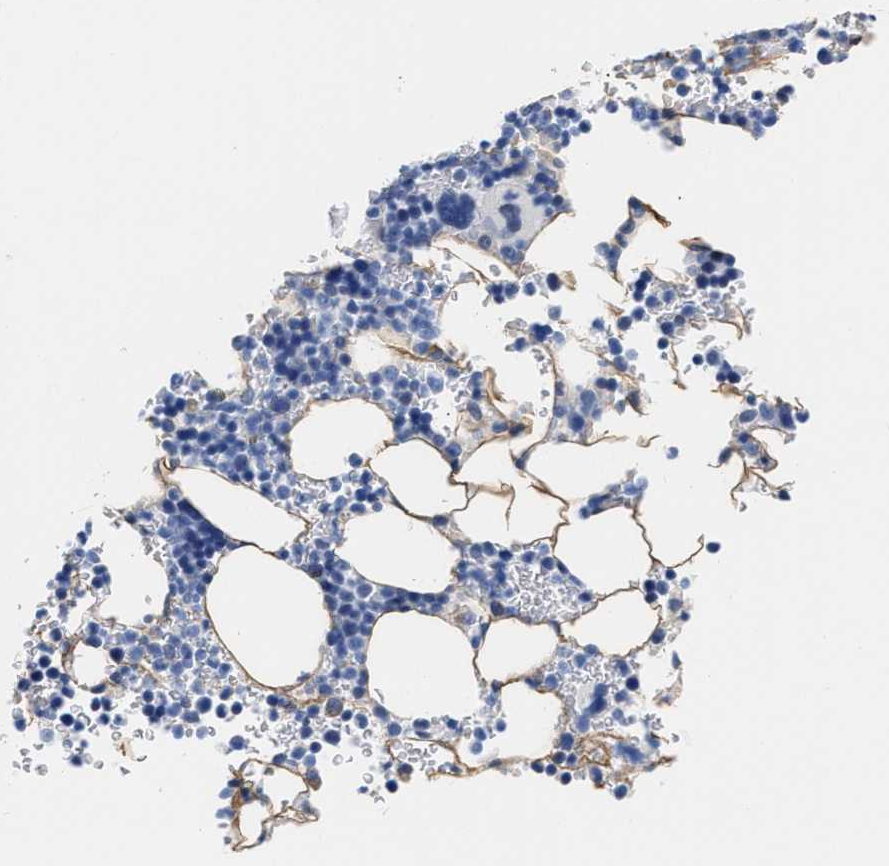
{"staining": {"intensity": "negative", "quantity": "none", "location": "none"}, "tissue": "bone marrow", "cell_type": "Hematopoietic cells", "image_type": "normal", "snomed": [{"axis": "morphology", "description": "Normal tissue, NOS"}, {"axis": "topography", "description": "Bone marrow"}], "caption": "Unremarkable bone marrow was stained to show a protein in brown. There is no significant staining in hematopoietic cells. Nuclei are stained in blue.", "gene": "TRIM29", "patient": {"sex": "female", "age": 81}}